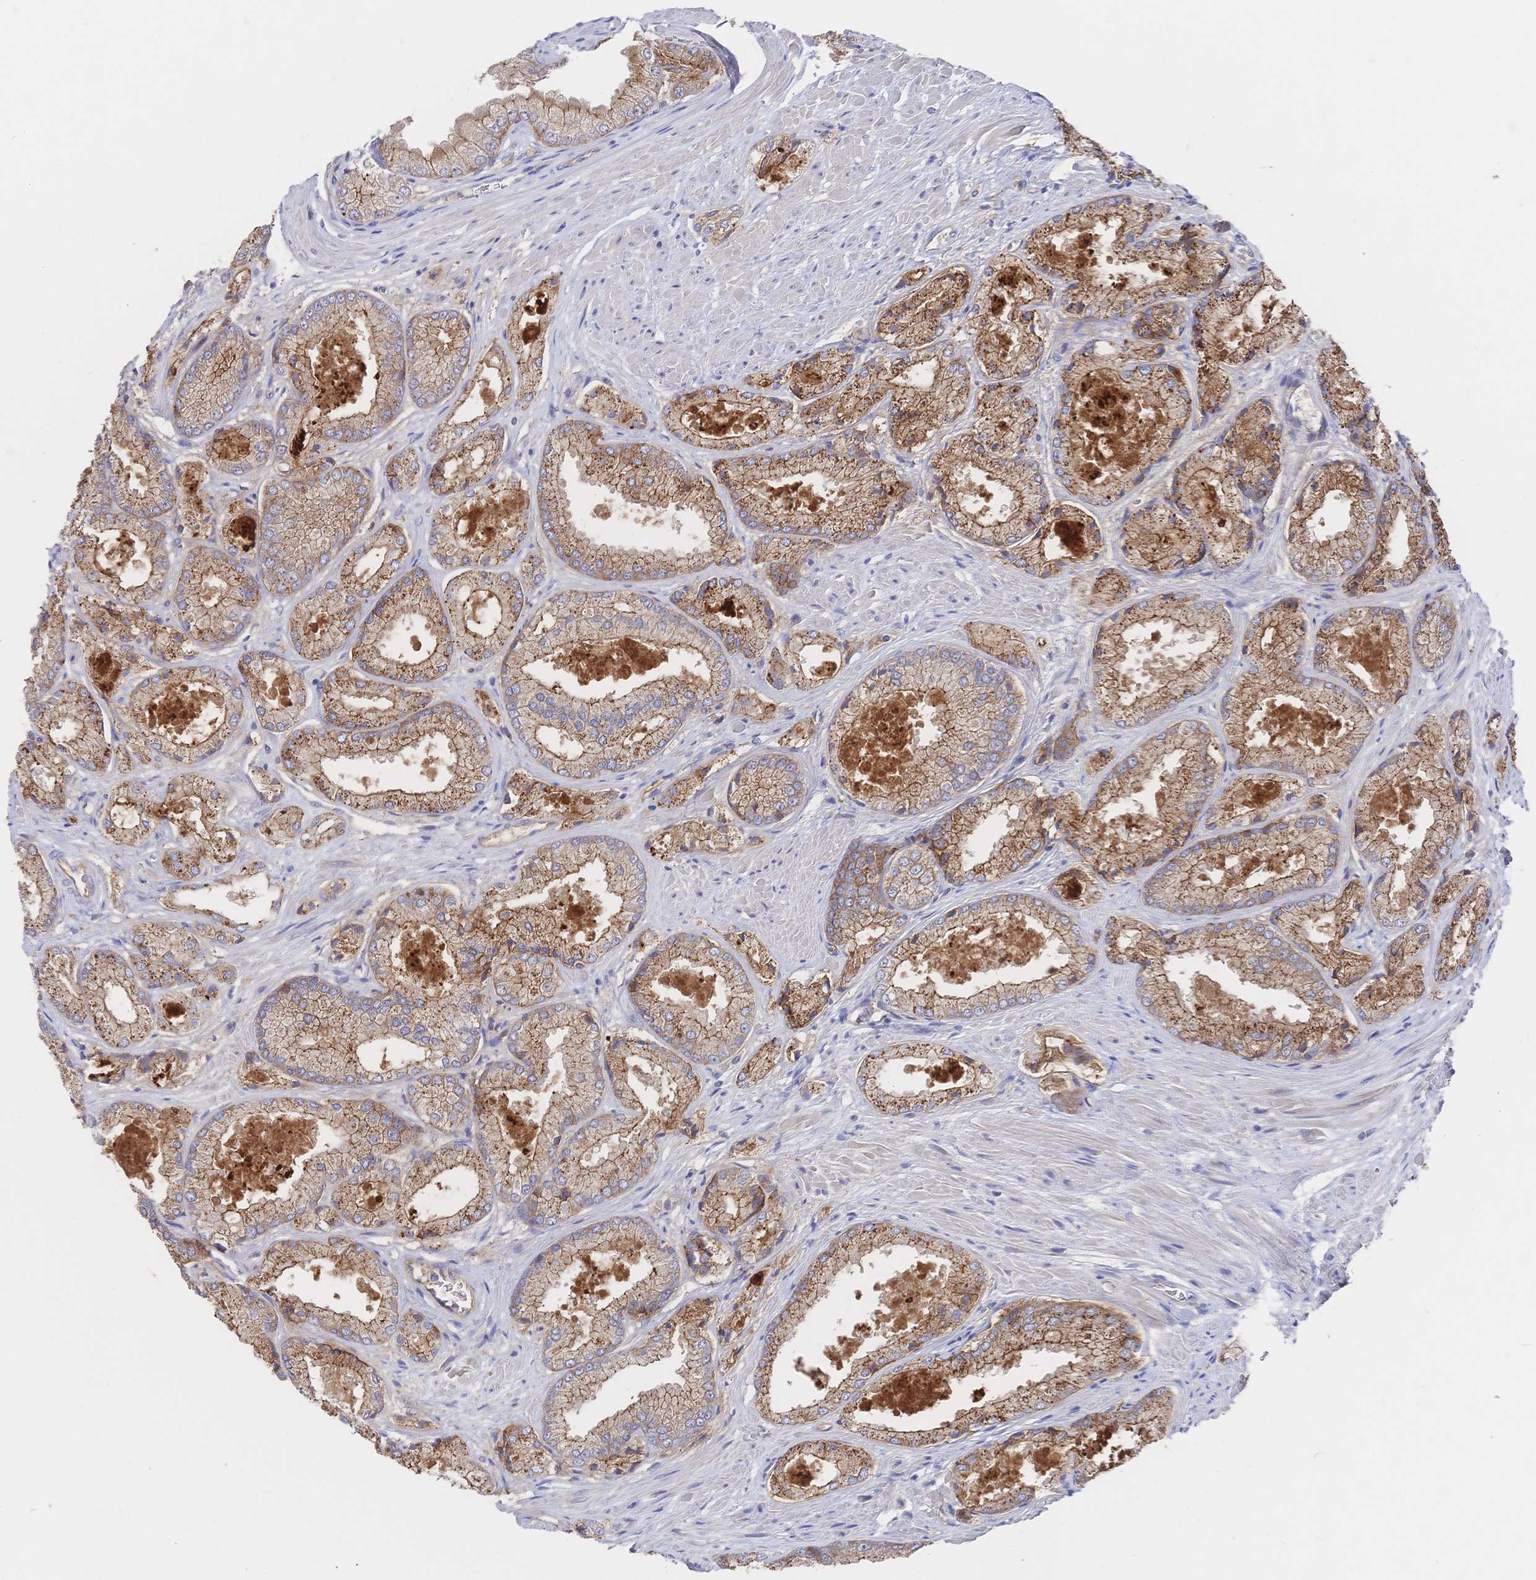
{"staining": {"intensity": "moderate", "quantity": "25%-75%", "location": "cytoplasmic/membranous"}, "tissue": "prostate cancer", "cell_type": "Tumor cells", "image_type": "cancer", "snomed": [{"axis": "morphology", "description": "Adenocarcinoma, High grade"}, {"axis": "topography", "description": "Prostate"}], "caption": "Tumor cells demonstrate moderate cytoplasmic/membranous positivity in approximately 25%-75% of cells in prostate cancer. Ihc stains the protein in brown and the nuclei are stained blue.", "gene": "F11R", "patient": {"sex": "male", "age": 68}}